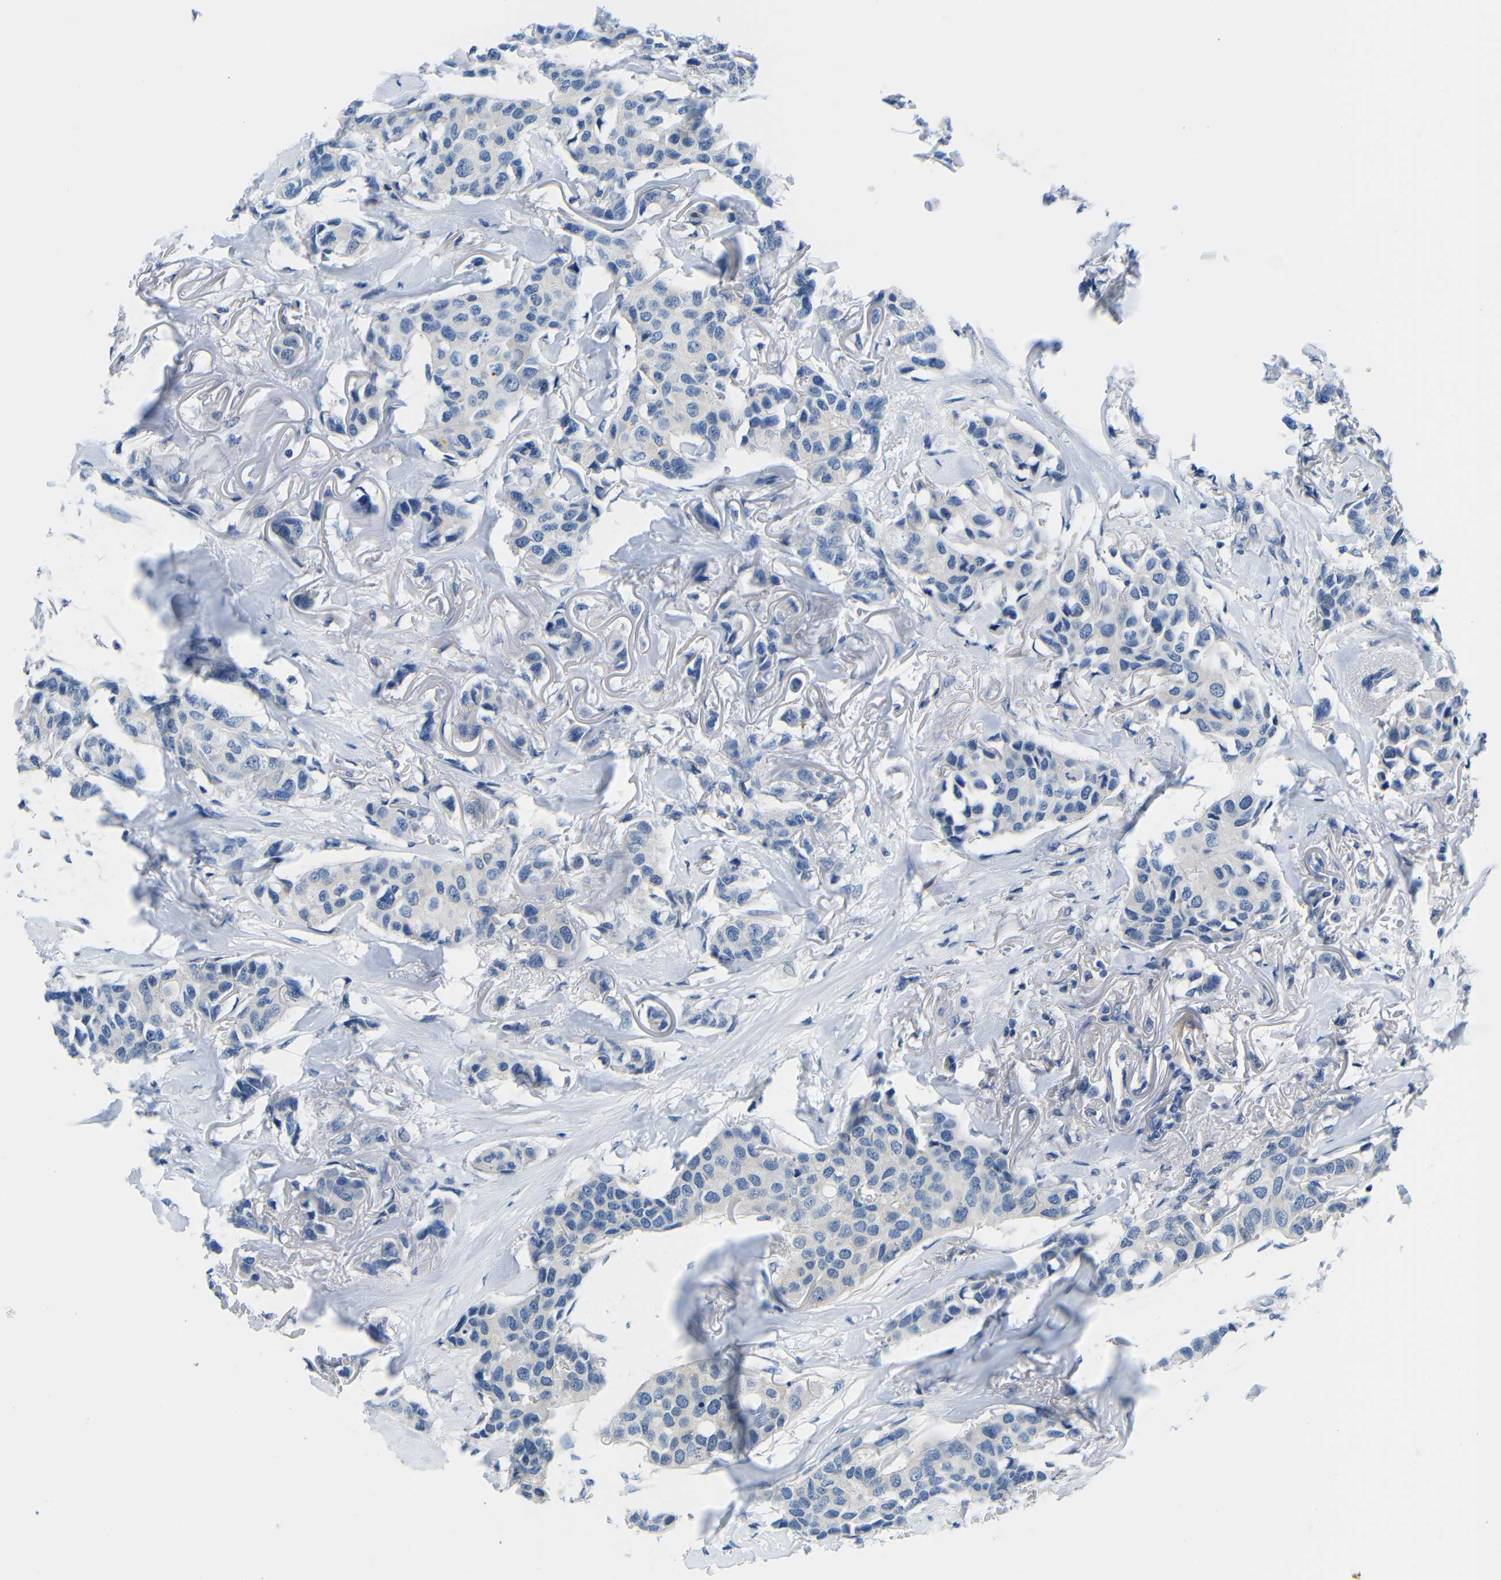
{"staining": {"intensity": "negative", "quantity": "none", "location": "none"}, "tissue": "breast cancer", "cell_type": "Tumor cells", "image_type": "cancer", "snomed": [{"axis": "morphology", "description": "Duct carcinoma"}, {"axis": "topography", "description": "Breast"}], "caption": "High magnification brightfield microscopy of breast cancer (invasive ductal carcinoma) stained with DAB (brown) and counterstained with hematoxylin (blue): tumor cells show no significant expression.", "gene": "NEGR1", "patient": {"sex": "female", "age": 80}}